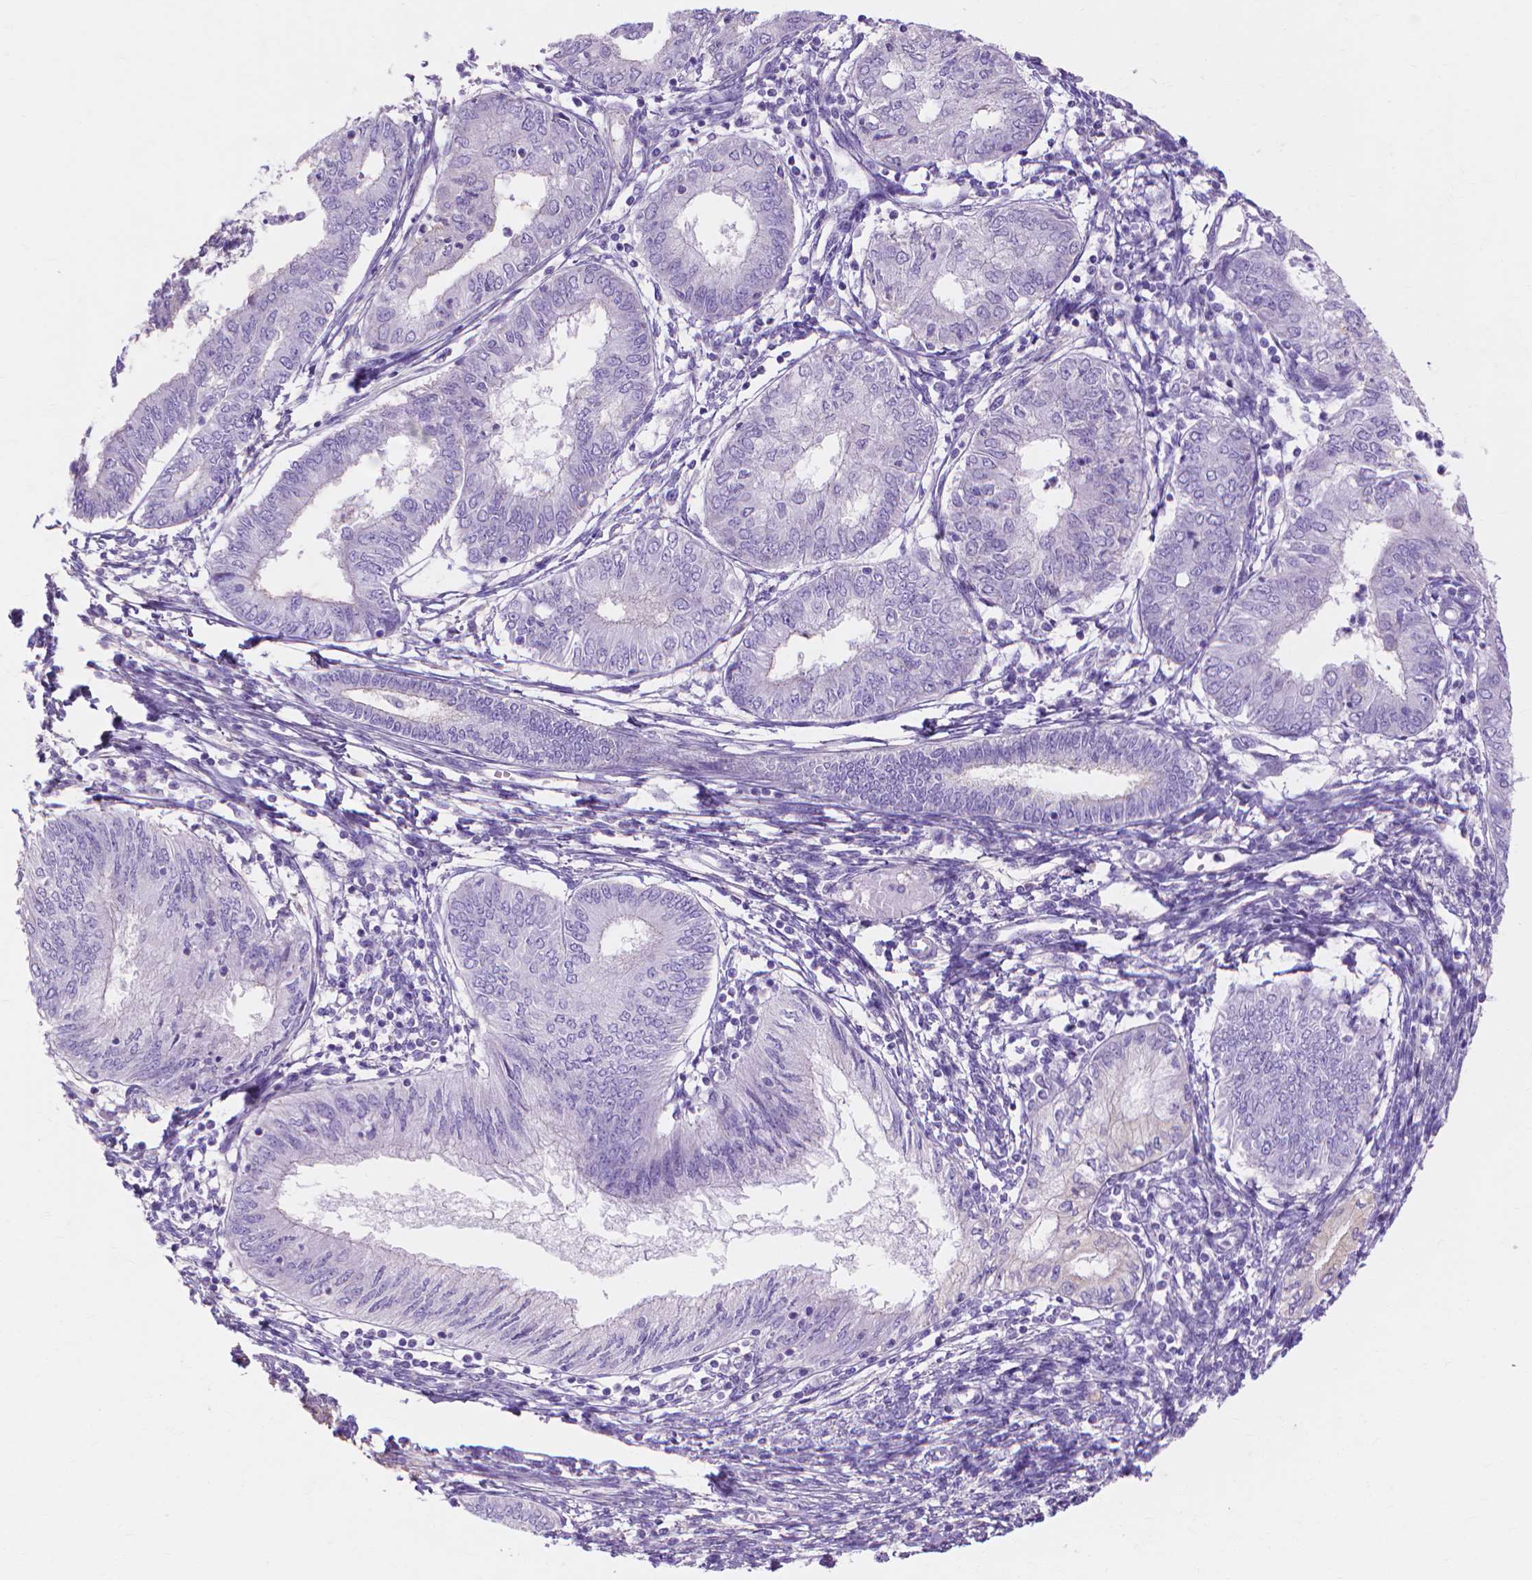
{"staining": {"intensity": "negative", "quantity": "none", "location": "none"}, "tissue": "endometrial cancer", "cell_type": "Tumor cells", "image_type": "cancer", "snomed": [{"axis": "morphology", "description": "Adenocarcinoma, NOS"}, {"axis": "topography", "description": "Endometrium"}], "caption": "High magnification brightfield microscopy of endometrial cancer stained with DAB (brown) and counterstained with hematoxylin (blue): tumor cells show no significant positivity. The staining was performed using DAB (3,3'-diaminobenzidine) to visualize the protein expression in brown, while the nuclei were stained in blue with hematoxylin (Magnification: 20x).", "gene": "MBLAC1", "patient": {"sex": "female", "age": 68}}